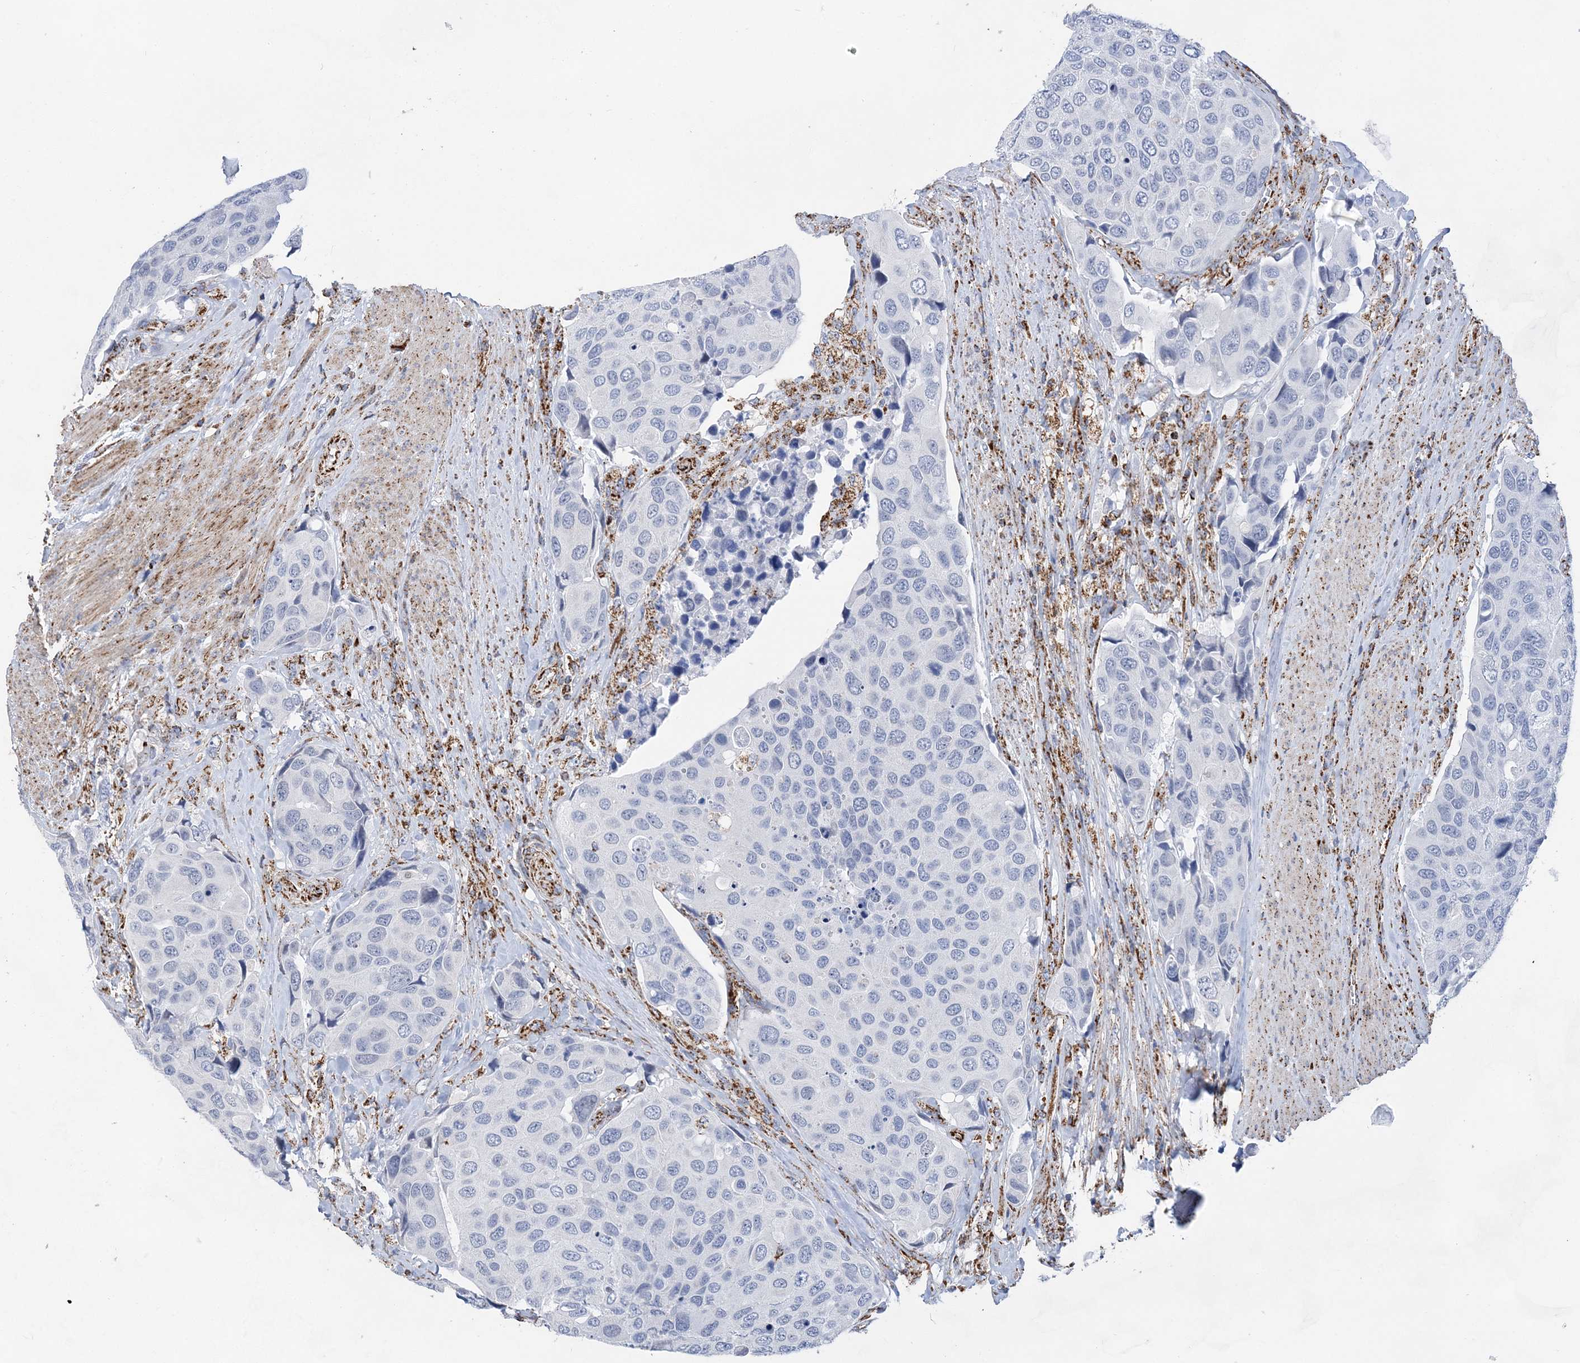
{"staining": {"intensity": "negative", "quantity": "none", "location": "none"}, "tissue": "urothelial cancer", "cell_type": "Tumor cells", "image_type": "cancer", "snomed": [{"axis": "morphology", "description": "Urothelial carcinoma, High grade"}, {"axis": "topography", "description": "Urinary bladder"}], "caption": "This histopathology image is of urothelial cancer stained with IHC to label a protein in brown with the nuclei are counter-stained blue. There is no positivity in tumor cells.", "gene": "ACOT9", "patient": {"sex": "male", "age": 74}}